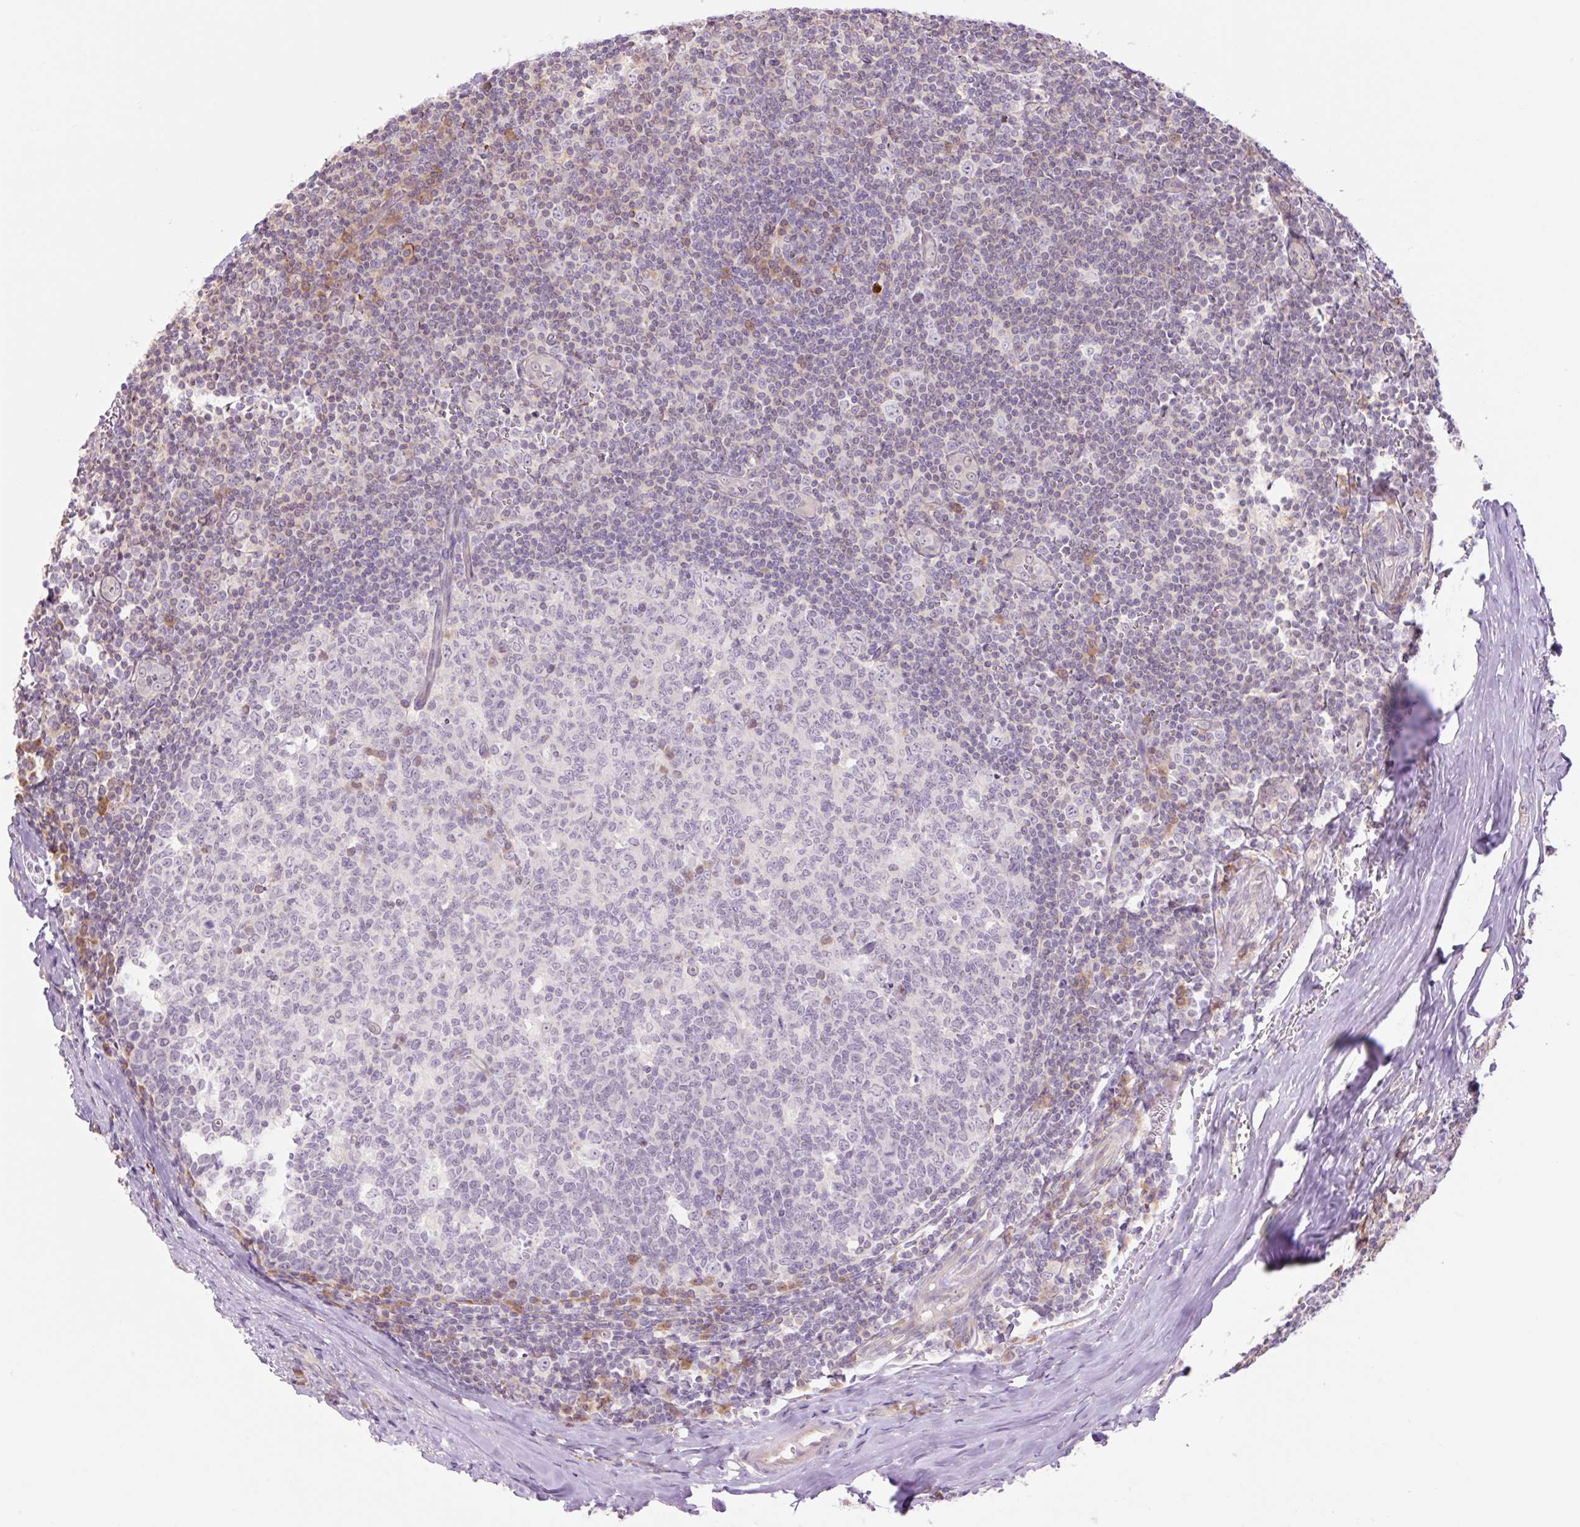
{"staining": {"intensity": "negative", "quantity": "none", "location": "none"}, "tissue": "tonsil", "cell_type": "Germinal center cells", "image_type": "normal", "snomed": [{"axis": "morphology", "description": "Normal tissue, NOS"}, {"axis": "topography", "description": "Tonsil"}], "caption": "Immunohistochemistry (IHC) micrograph of unremarkable tonsil: tonsil stained with DAB displays no significant protein positivity in germinal center cells.", "gene": "GRID2", "patient": {"sex": "male", "age": 27}}